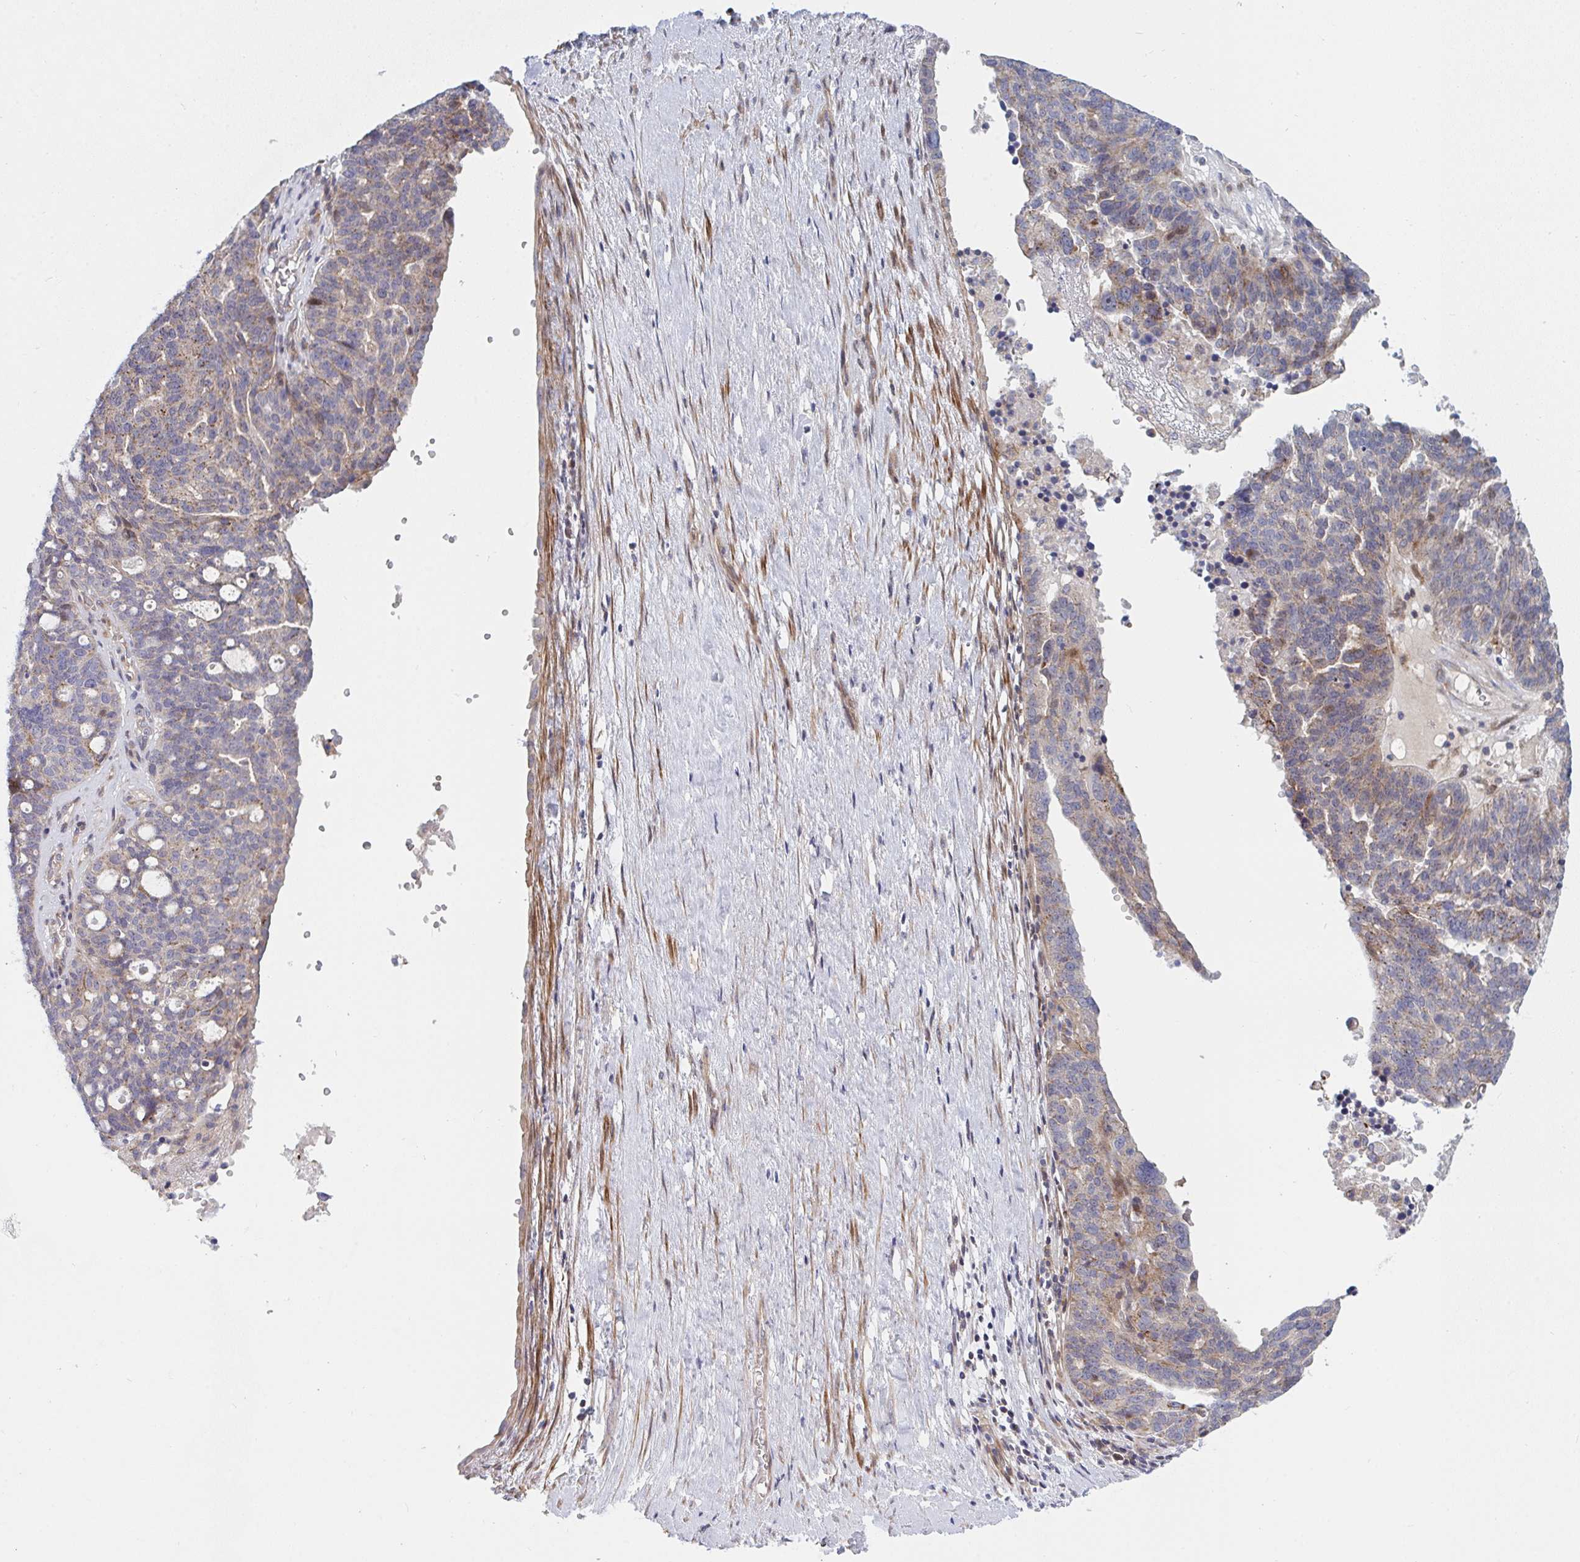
{"staining": {"intensity": "weak", "quantity": "<25%", "location": "cytoplasmic/membranous"}, "tissue": "ovarian cancer", "cell_type": "Tumor cells", "image_type": "cancer", "snomed": [{"axis": "morphology", "description": "Cystadenocarcinoma, serous, NOS"}, {"axis": "topography", "description": "Ovary"}], "caption": "The immunohistochemistry (IHC) histopathology image has no significant expression in tumor cells of ovarian cancer tissue.", "gene": "TNFSF4", "patient": {"sex": "female", "age": 59}}